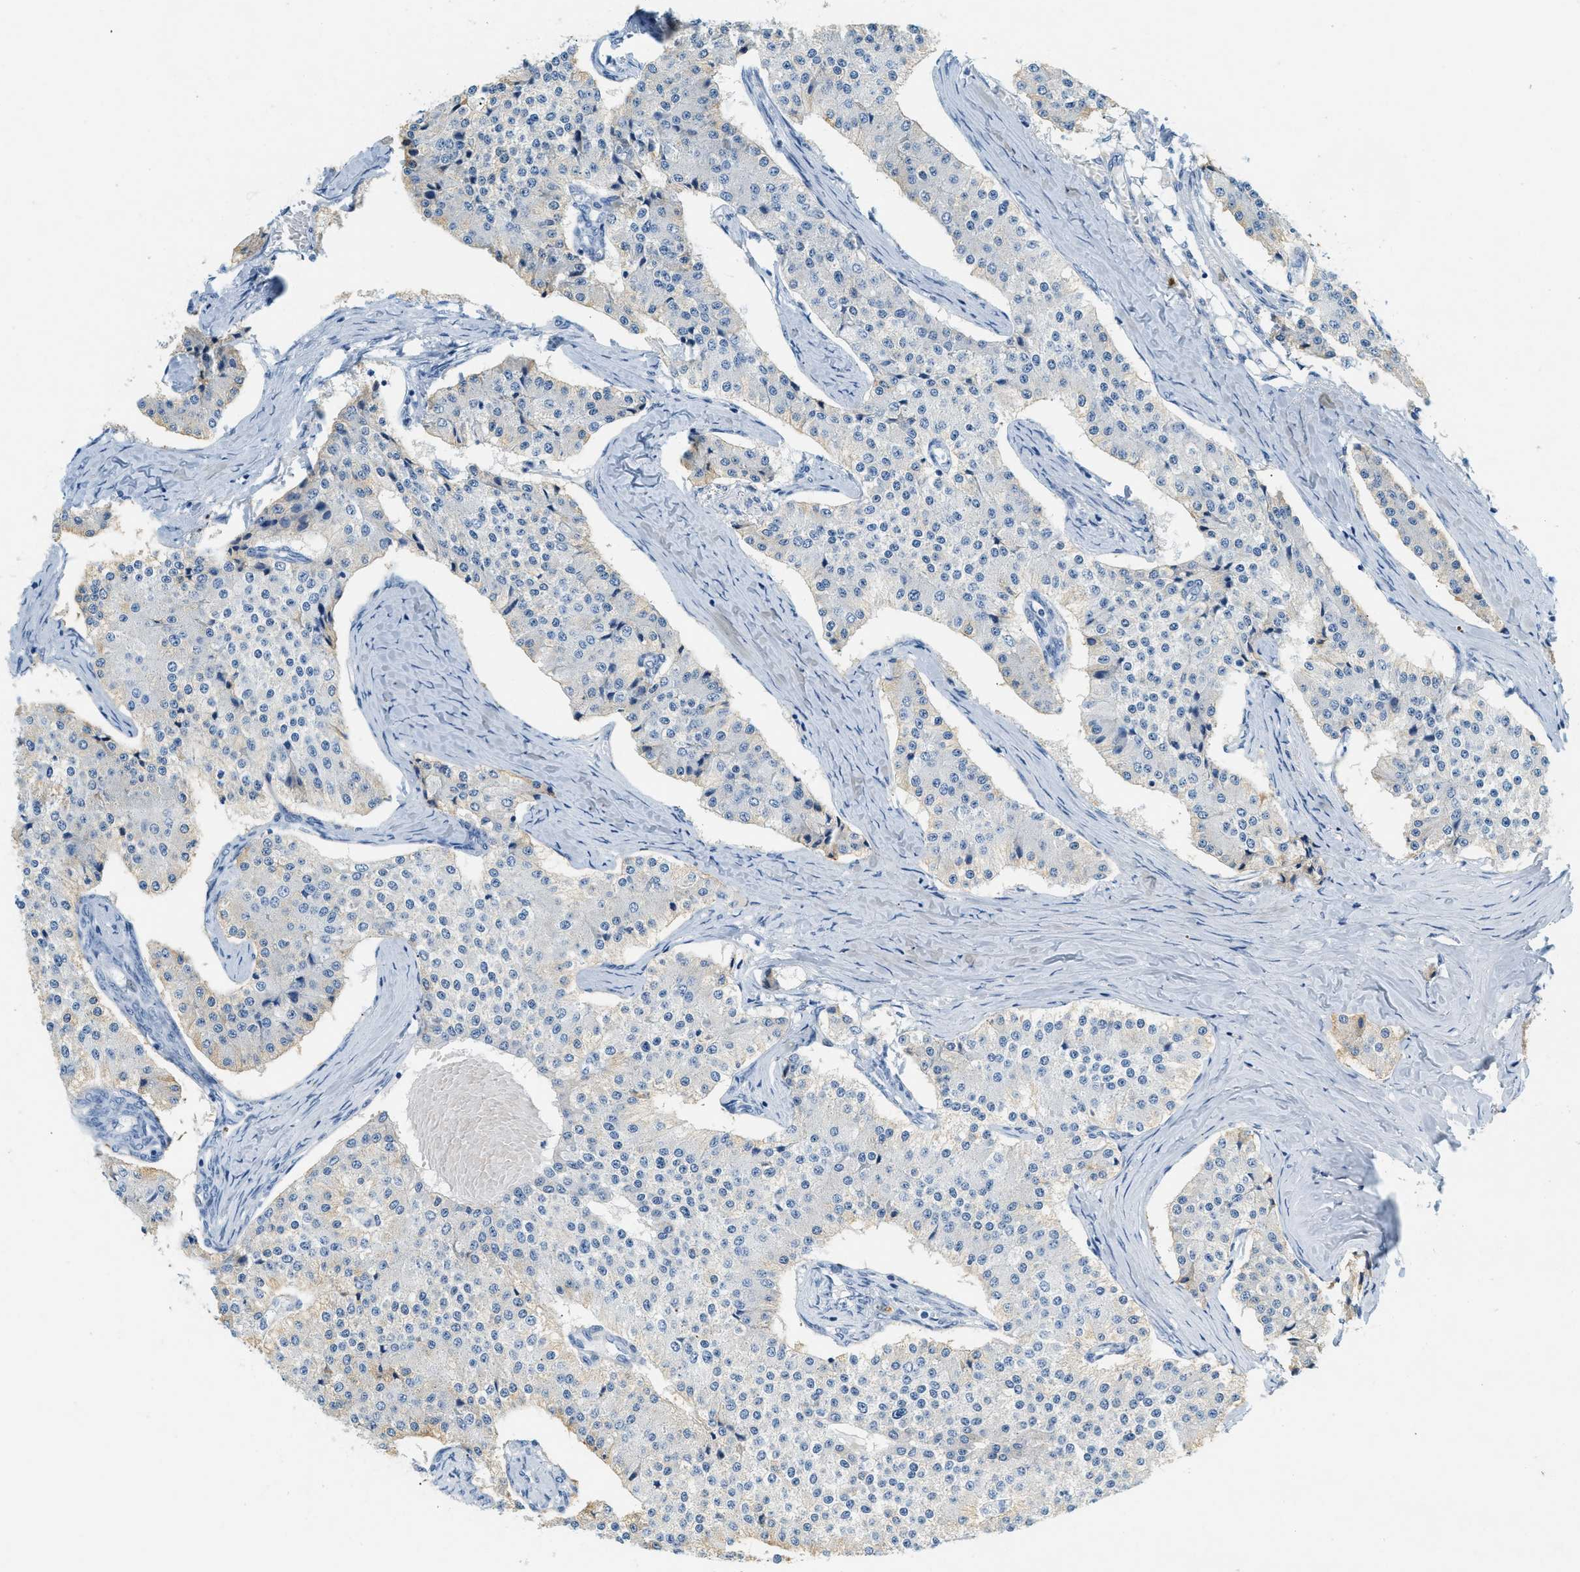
{"staining": {"intensity": "negative", "quantity": "none", "location": "none"}, "tissue": "carcinoid", "cell_type": "Tumor cells", "image_type": "cancer", "snomed": [{"axis": "morphology", "description": "Carcinoid, malignant, NOS"}, {"axis": "topography", "description": "Colon"}], "caption": "Protein analysis of carcinoid reveals no significant staining in tumor cells.", "gene": "LCN2", "patient": {"sex": "female", "age": 52}}